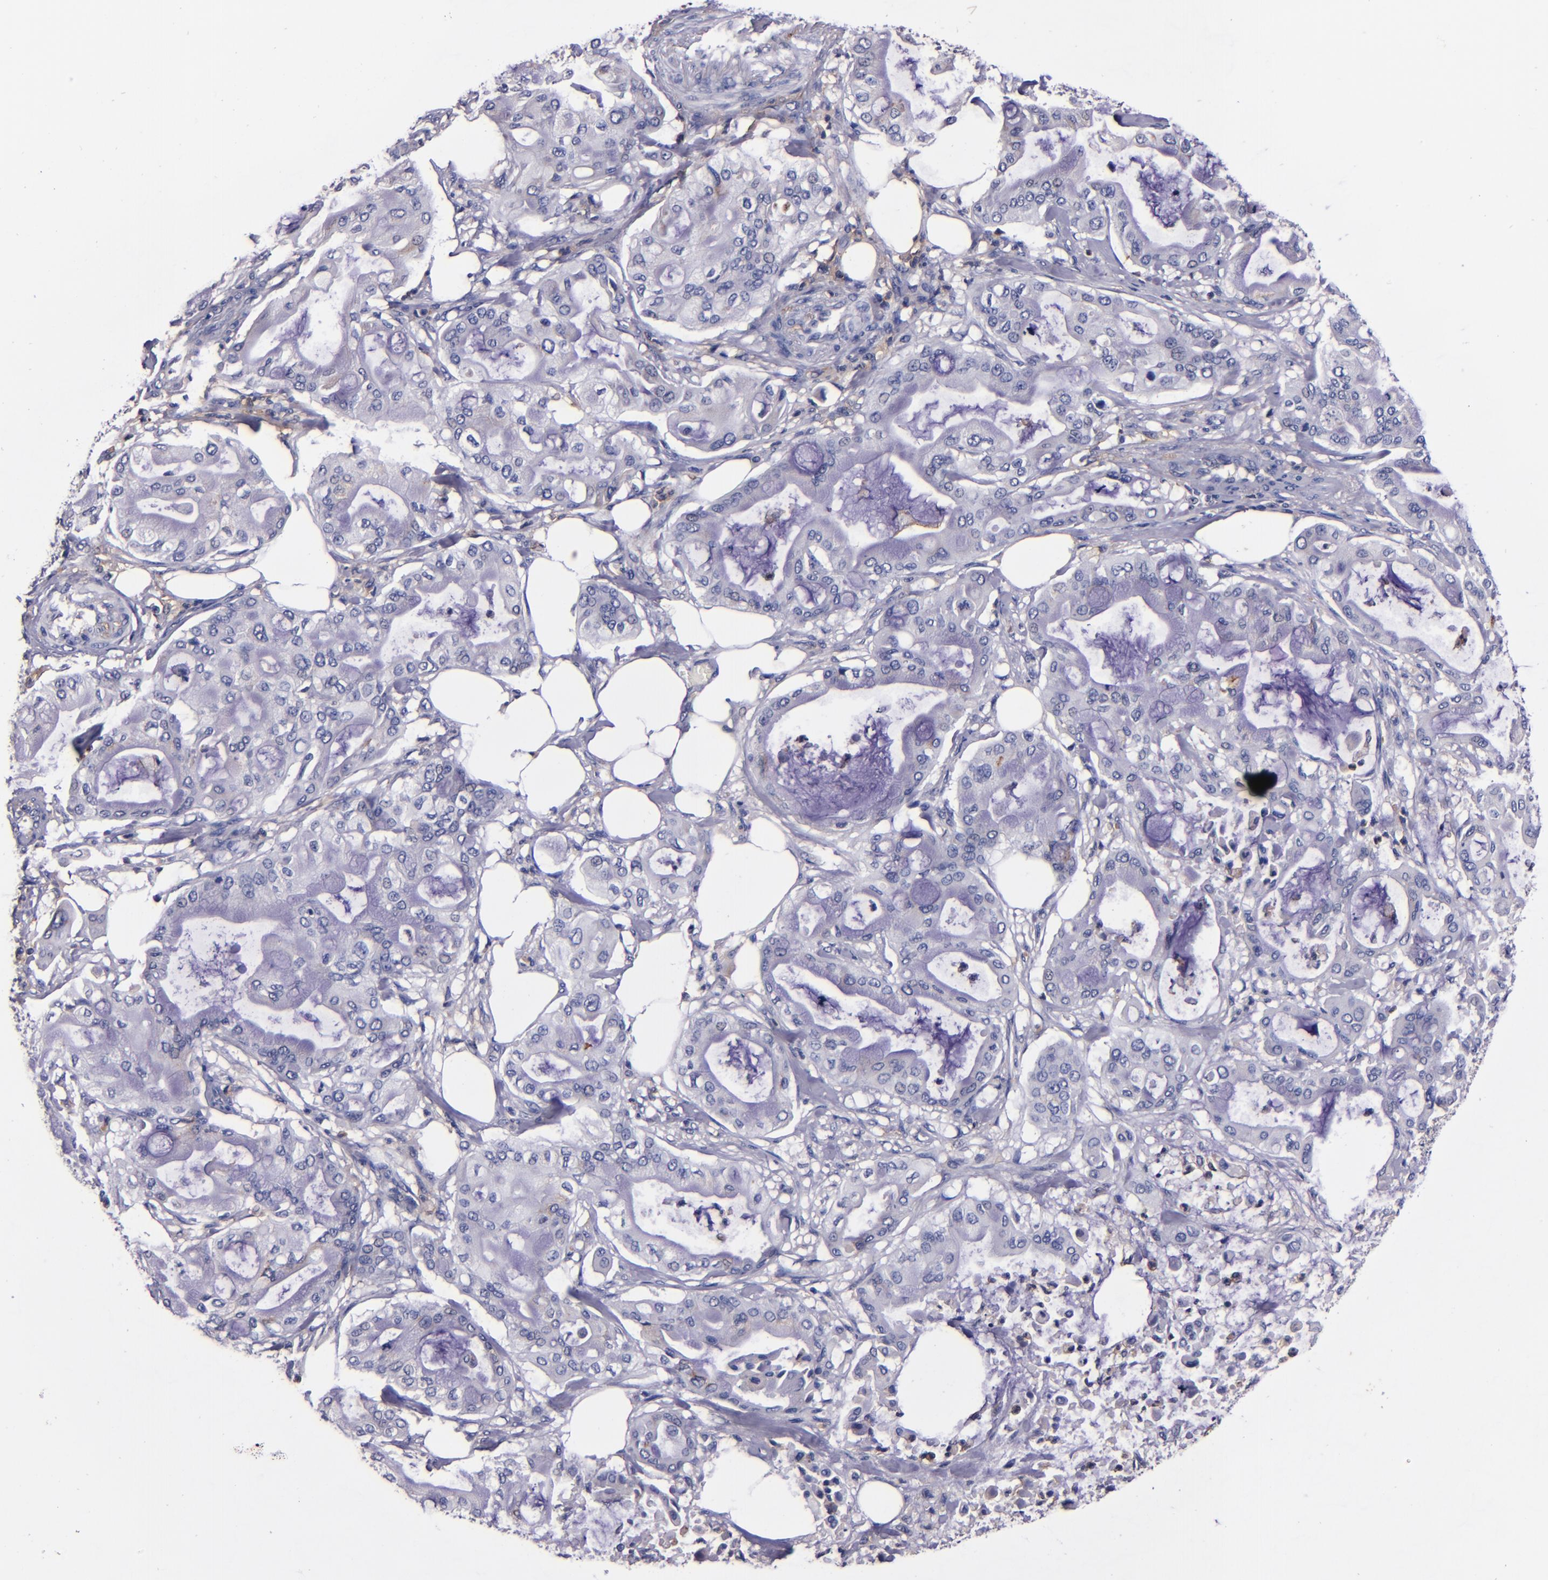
{"staining": {"intensity": "negative", "quantity": "none", "location": "none"}, "tissue": "pancreatic cancer", "cell_type": "Tumor cells", "image_type": "cancer", "snomed": [{"axis": "morphology", "description": "Adenocarcinoma, NOS"}, {"axis": "morphology", "description": "Adenocarcinoma, metastatic, NOS"}, {"axis": "topography", "description": "Lymph node"}, {"axis": "topography", "description": "Pancreas"}, {"axis": "topography", "description": "Duodenum"}], "caption": "The image shows no significant staining in tumor cells of pancreatic metastatic adenocarcinoma. Nuclei are stained in blue.", "gene": "SIRPA", "patient": {"sex": "female", "age": 64}}